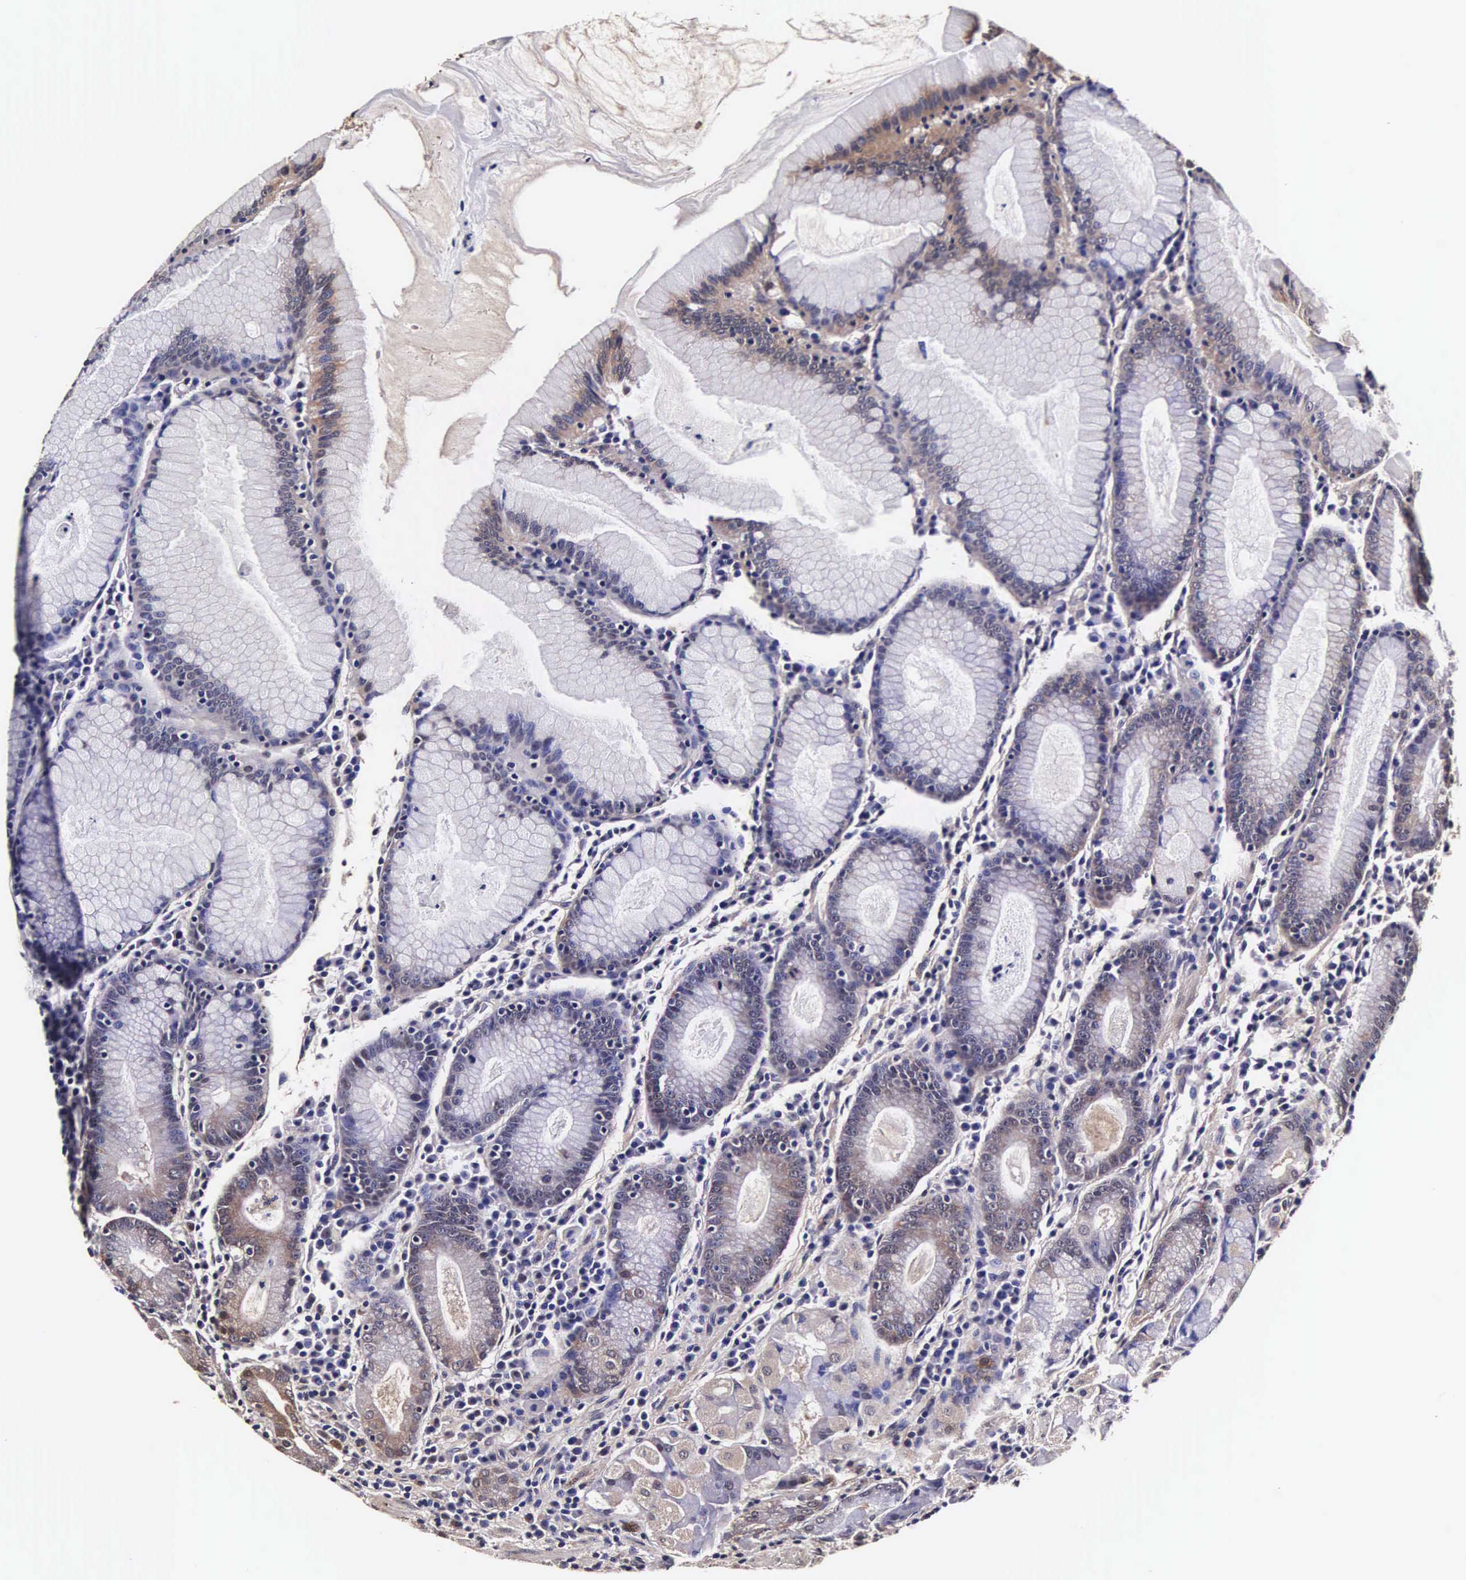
{"staining": {"intensity": "weak", "quantity": "<25%", "location": "cytoplasmic/membranous,nuclear"}, "tissue": "stomach", "cell_type": "Glandular cells", "image_type": "normal", "snomed": [{"axis": "morphology", "description": "Normal tissue, NOS"}, {"axis": "topography", "description": "Stomach, lower"}], "caption": "The photomicrograph displays no significant positivity in glandular cells of stomach.", "gene": "TECPR2", "patient": {"sex": "female", "age": 43}}